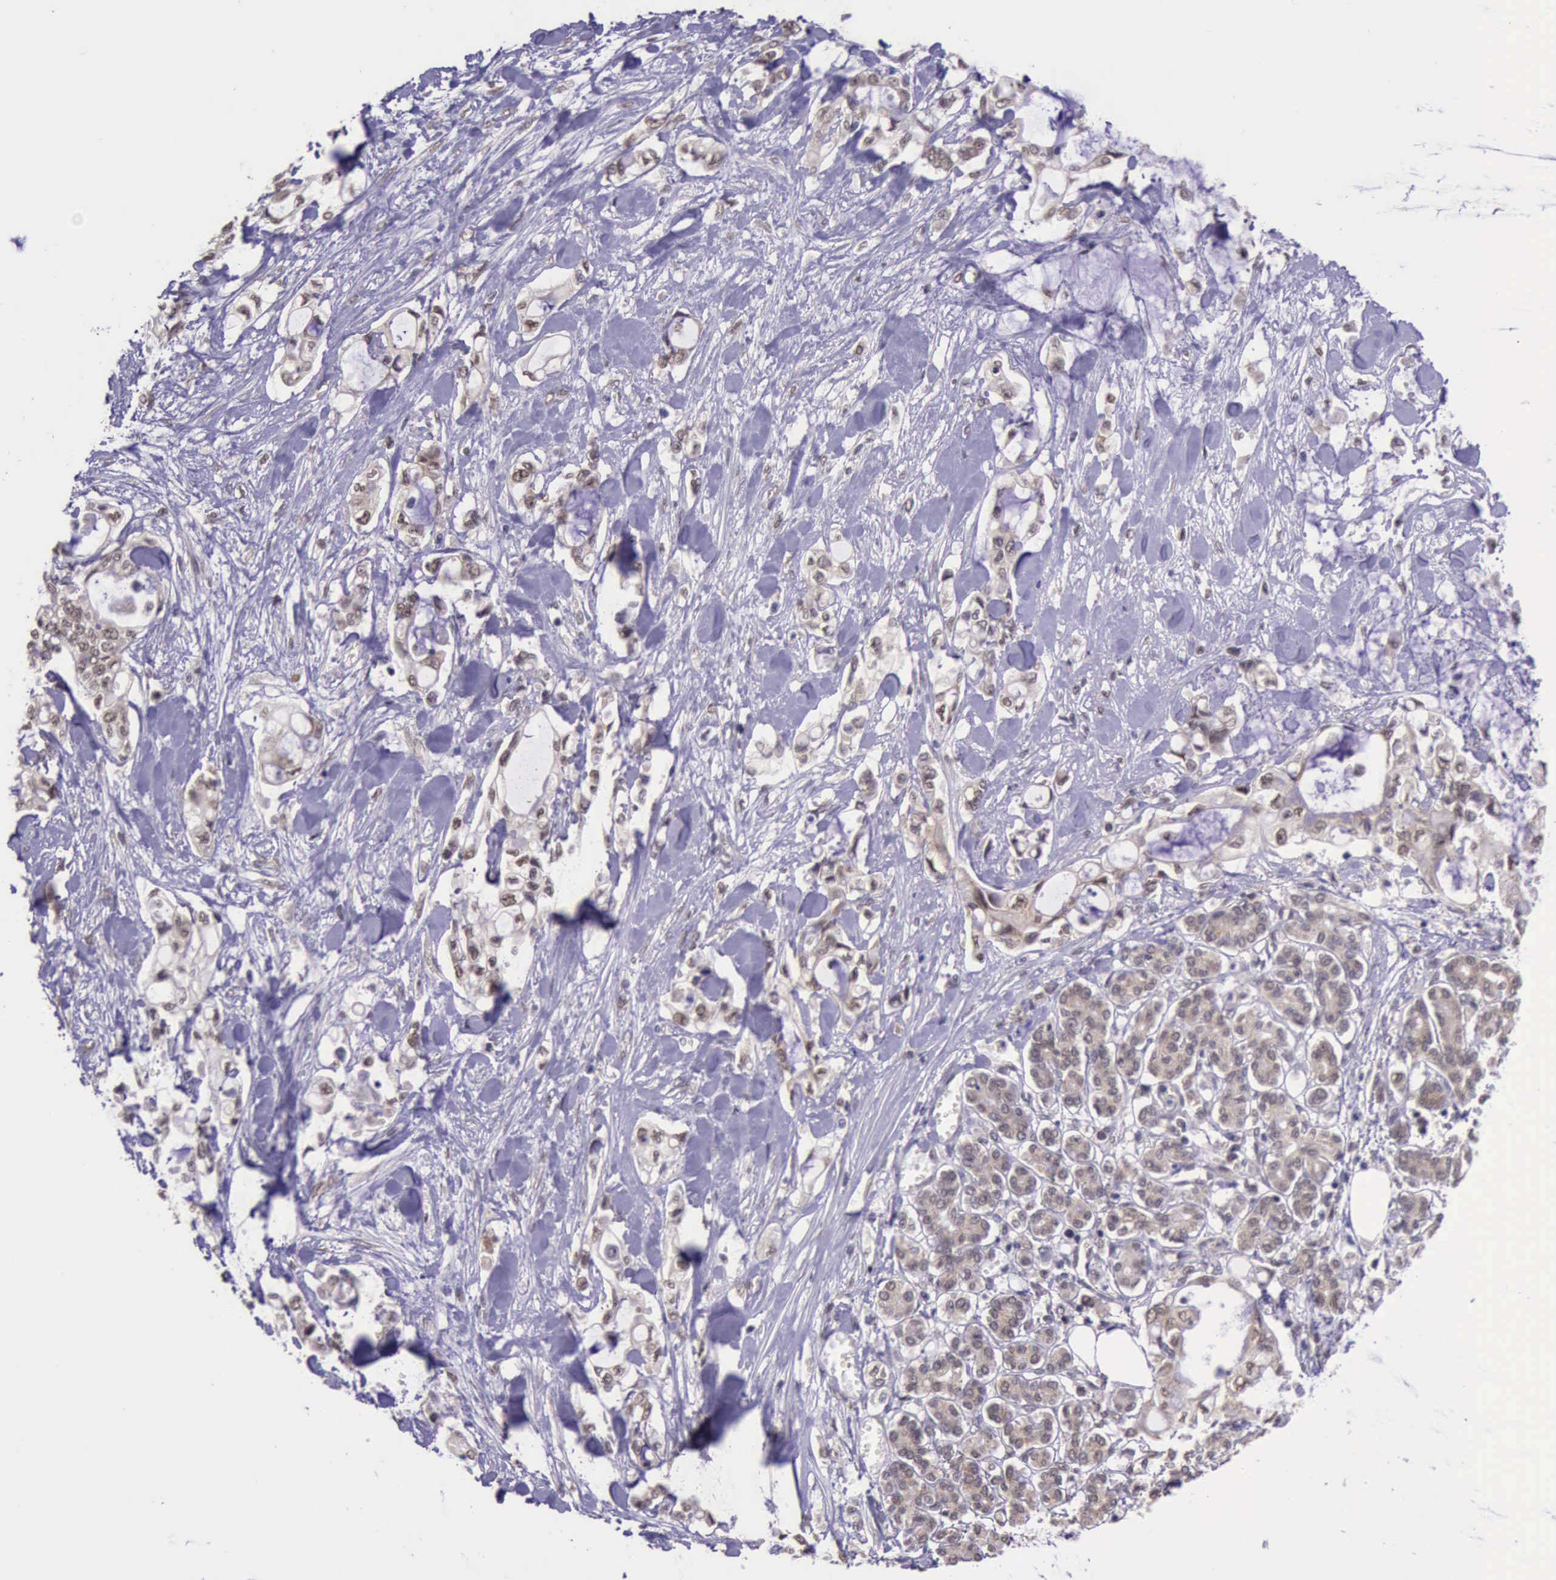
{"staining": {"intensity": "weak", "quantity": "25%-75%", "location": "cytoplasmic/membranous,nuclear"}, "tissue": "pancreatic cancer", "cell_type": "Tumor cells", "image_type": "cancer", "snomed": [{"axis": "morphology", "description": "Adenocarcinoma, NOS"}, {"axis": "topography", "description": "Pancreas"}], "caption": "Immunohistochemistry image of neoplastic tissue: adenocarcinoma (pancreatic) stained using immunohistochemistry reveals low levels of weak protein expression localized specifically in the cytoplasmic/membranous and nuclear of tumor cells, appearing as a cytoplasmic/membranous and nuclear brown color.", "gene": "PRPF39", "patient": {"sex": "female", "age": 70}}